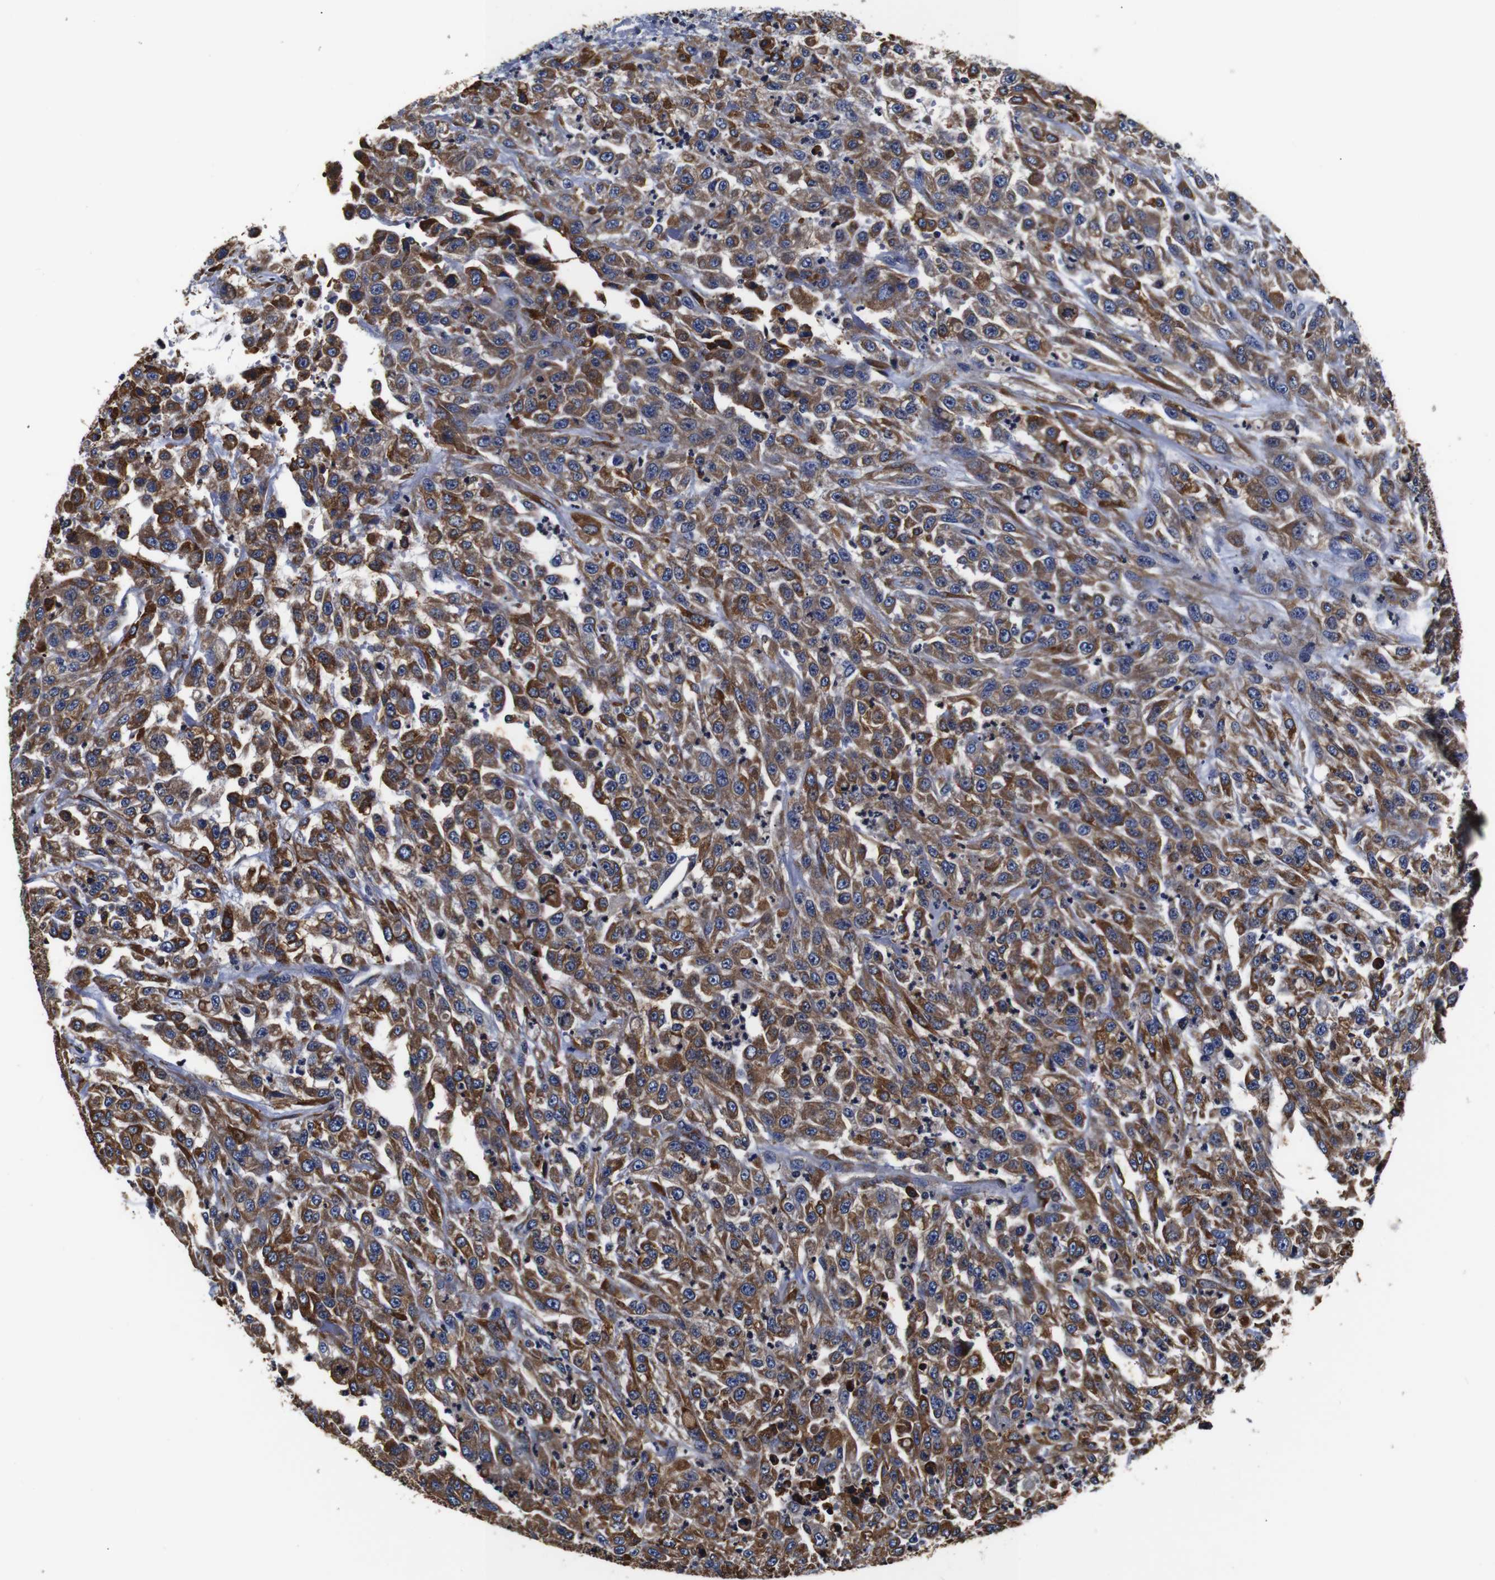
{"staining": {"intensity": "moderate", "quantity": ">75%", "location": "cytoplasmic/membranous"}, "tissue": "urothelial cancer", "cell_type": "Tumor cells", "image_type": "cancer", "snomed": [{"axis": "morphology", "description": "Urothelial carcinoma, High grade"}, {"axis": "topography", "description": "Urinary bladder"}], "caption": "Tumor cells reveal moderate cytoplasmic/membranous staining in about >75% of cells in urothelial cancer. (Stains: DAB in brown, nuclei in blue, Microscopy: brightfield microscopy at high magnification).", "gene": "PPIB", "patient": {"sex": "male", "age": 46}}